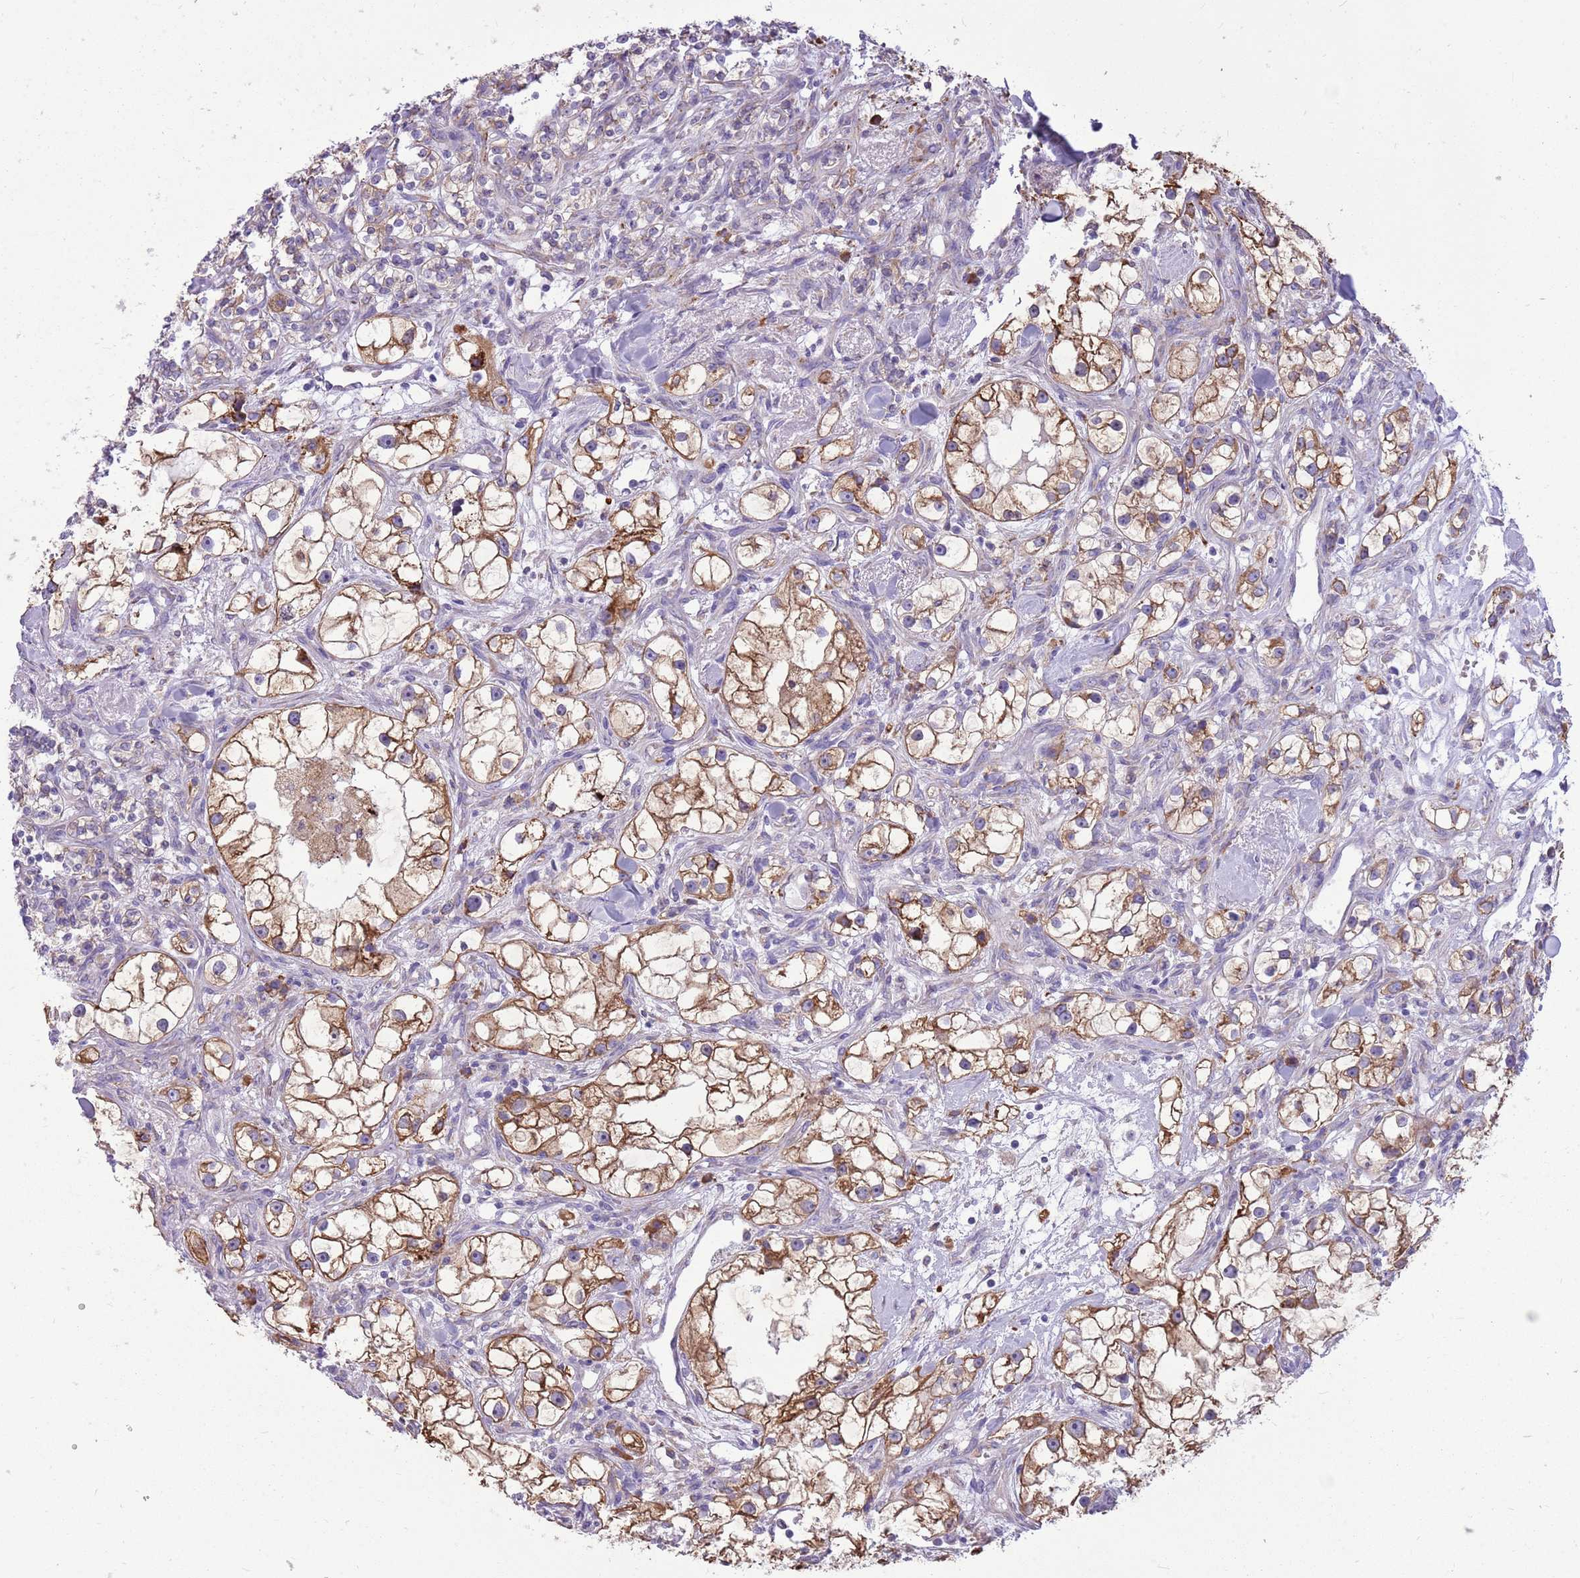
{"staining": {"intensity": "moderate", "quantity": ">75%", "location": "cytoplasmic/membranous"}, "tissue": "renal cancer", "cell_type": "Tumor cells", "image_type": "cancer", "snomed": [{"axis": "morphology", "description": "Adenocarcinoma, NOS"}, {"axis": "topography", "description": "Kidney"}], "caption": "Moderate cytoplasmic/membranous positivity is seen in approximately >75% of tumor cells in renal adenocarcinoma.", "gene": "KCTD19", "patient": {"sex": "male", "age": 77}}